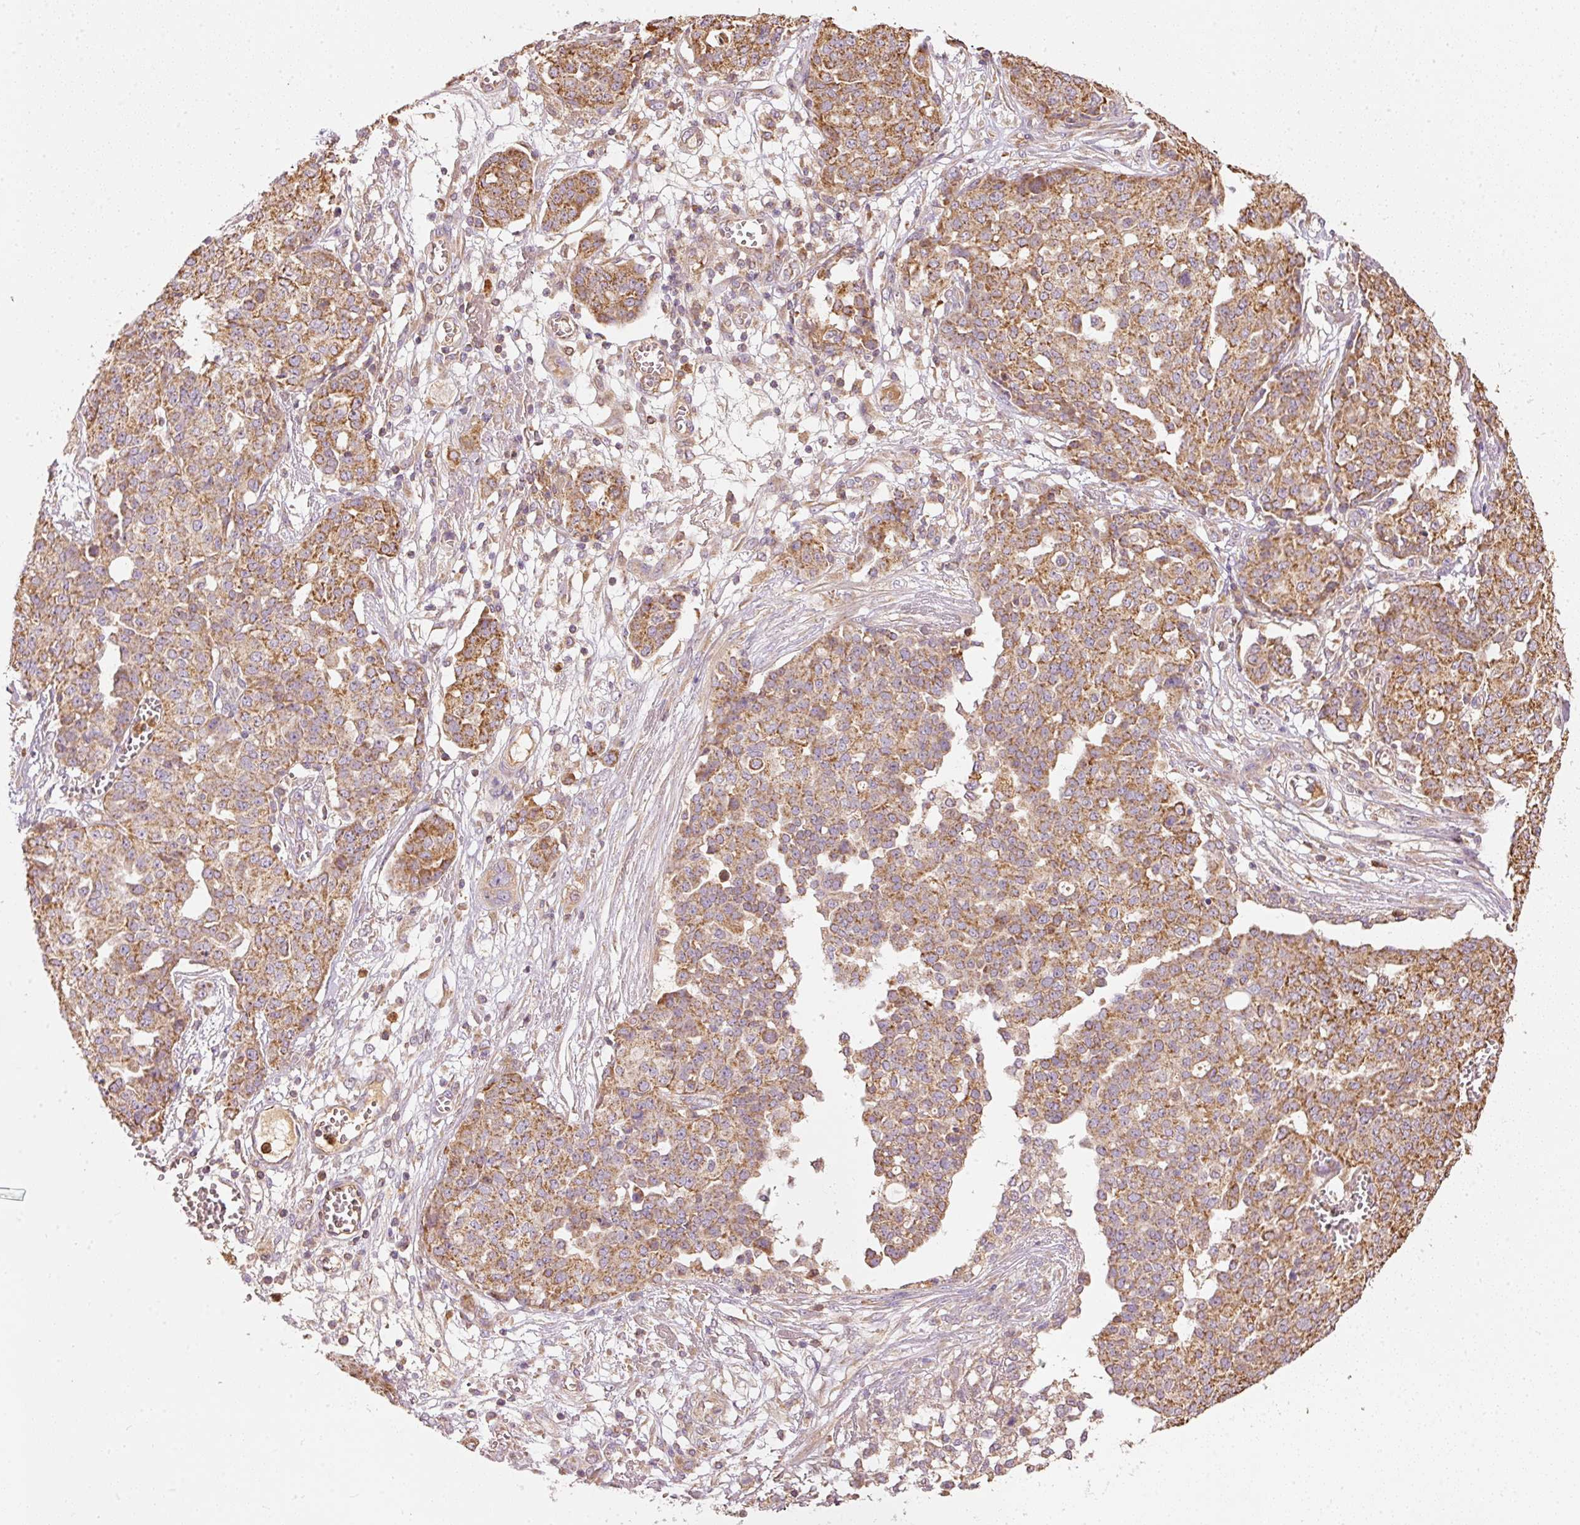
{"staining": {"intensity": "moderate", "quantity": ">75%", "location": "cytoplasmic/membranous"}, "tissue": "ovarian cancer", "cell_type": "Tumor cells", "image_type": "cancer", "snomed": [{"axis": "morphology", "description": "Cystadenocarcinoma, serous, NOS"}, {"axis": "topography", "description": "Soft tissue"}, {"axis": "topography", "description": "Ovary"}], "caption": "Immunohistochemistry (IHC) histopathology image of serous cystadenocarcinoma (ovarian) stained for a protein (brown), which reveals medium levels of moderate cytoplasmic/membranous staining in approximately >75% of tumor cells.", "gene": "PSENEN", "patient": {"sex": "female", "age": 57}}